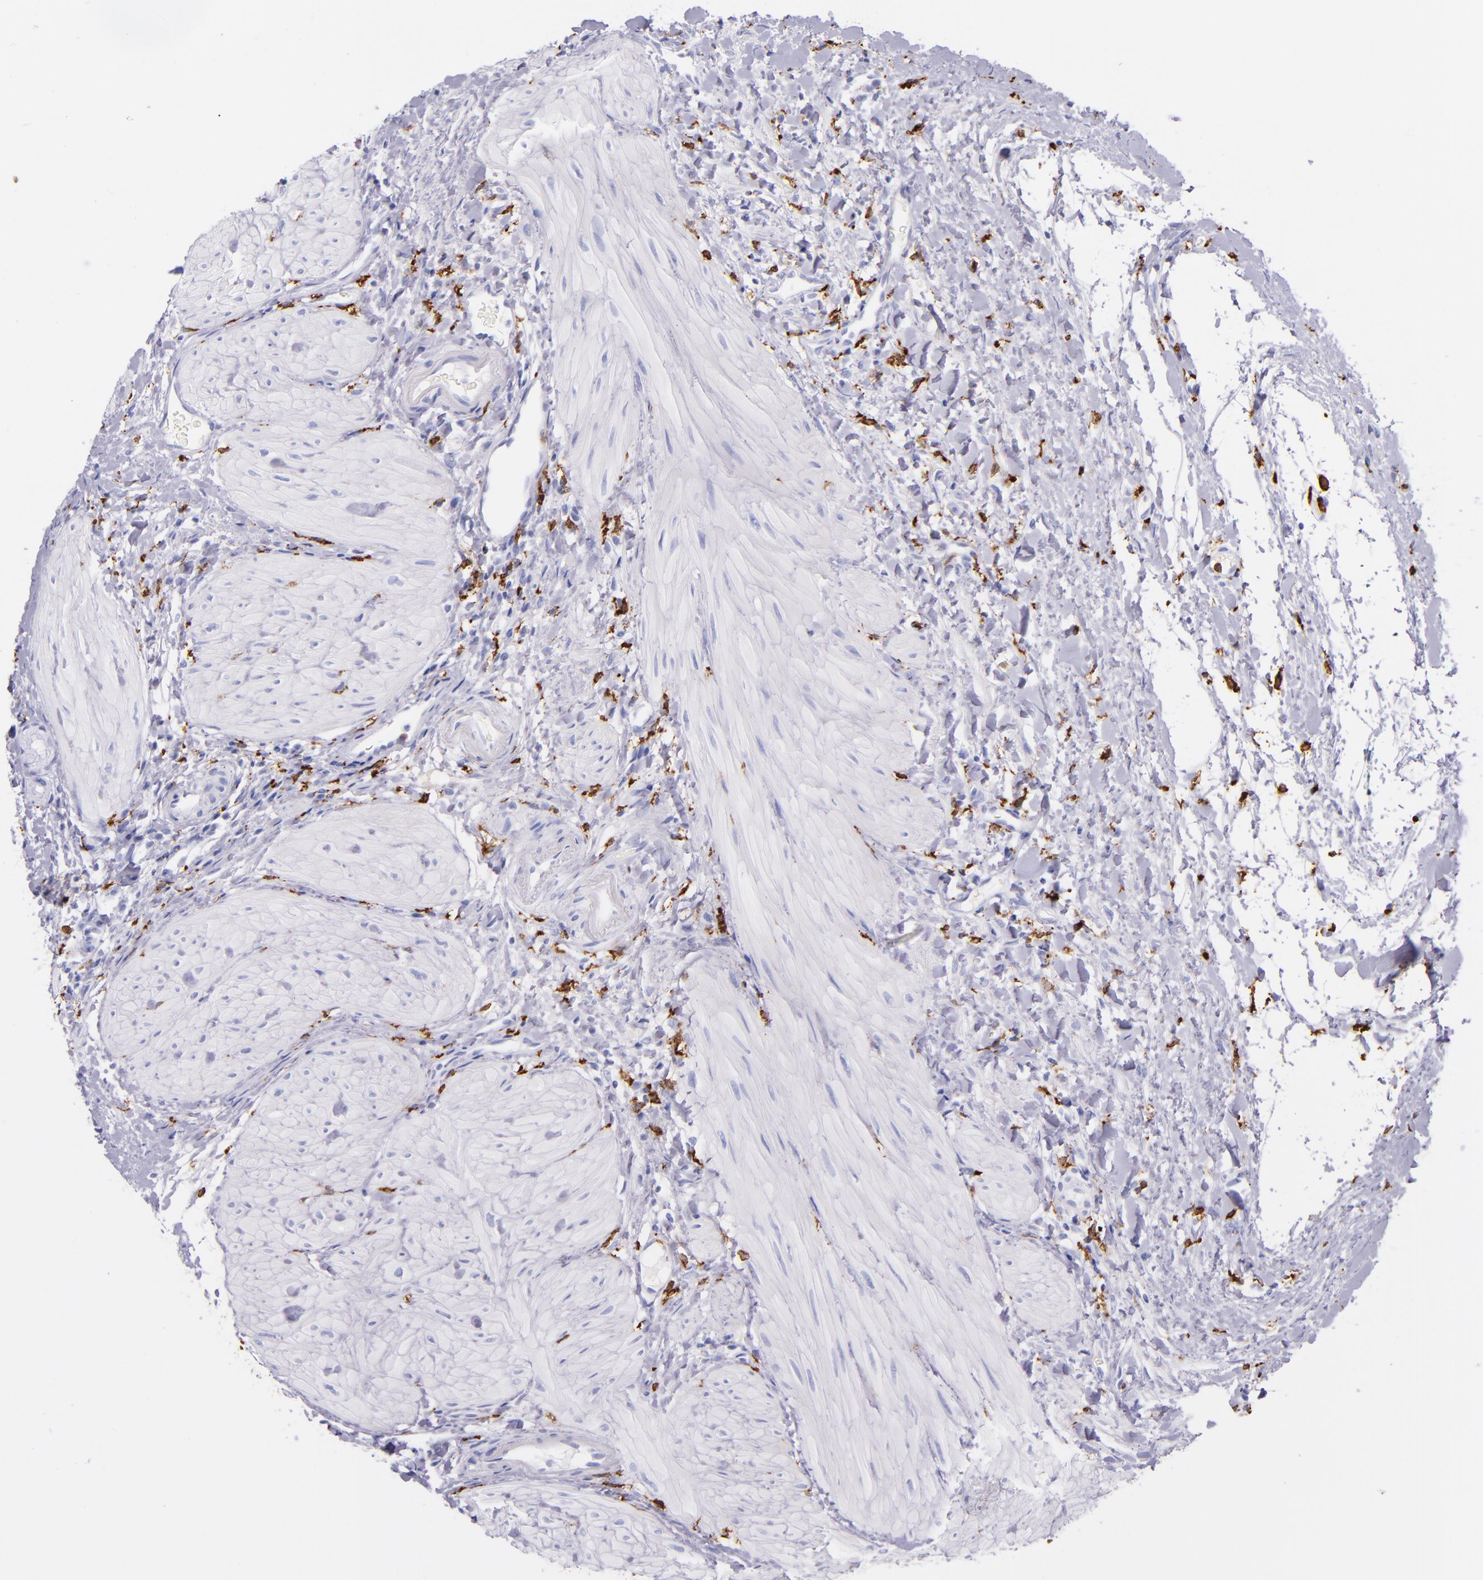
{"staining": {"intensity": "negative", "quantity": "none", "location": "none"}, "tissue": "gallbladder", "cell_type": "Glandular cells", "image_type": "normal", "snomed": [{"axis": "morphology", "description": "Normal tissue, NOS"}, {"axis": "morphology", "description": "Inflammation, NOS"}, {"axis": "topography", "description": "Gallbladder"}], "caption": "Gallbladder stained for a protein using immunohistochemistry reveals no positivity glandular cells.", "gene": "CD163", "patient": {"sex": "male", "age": 66}}